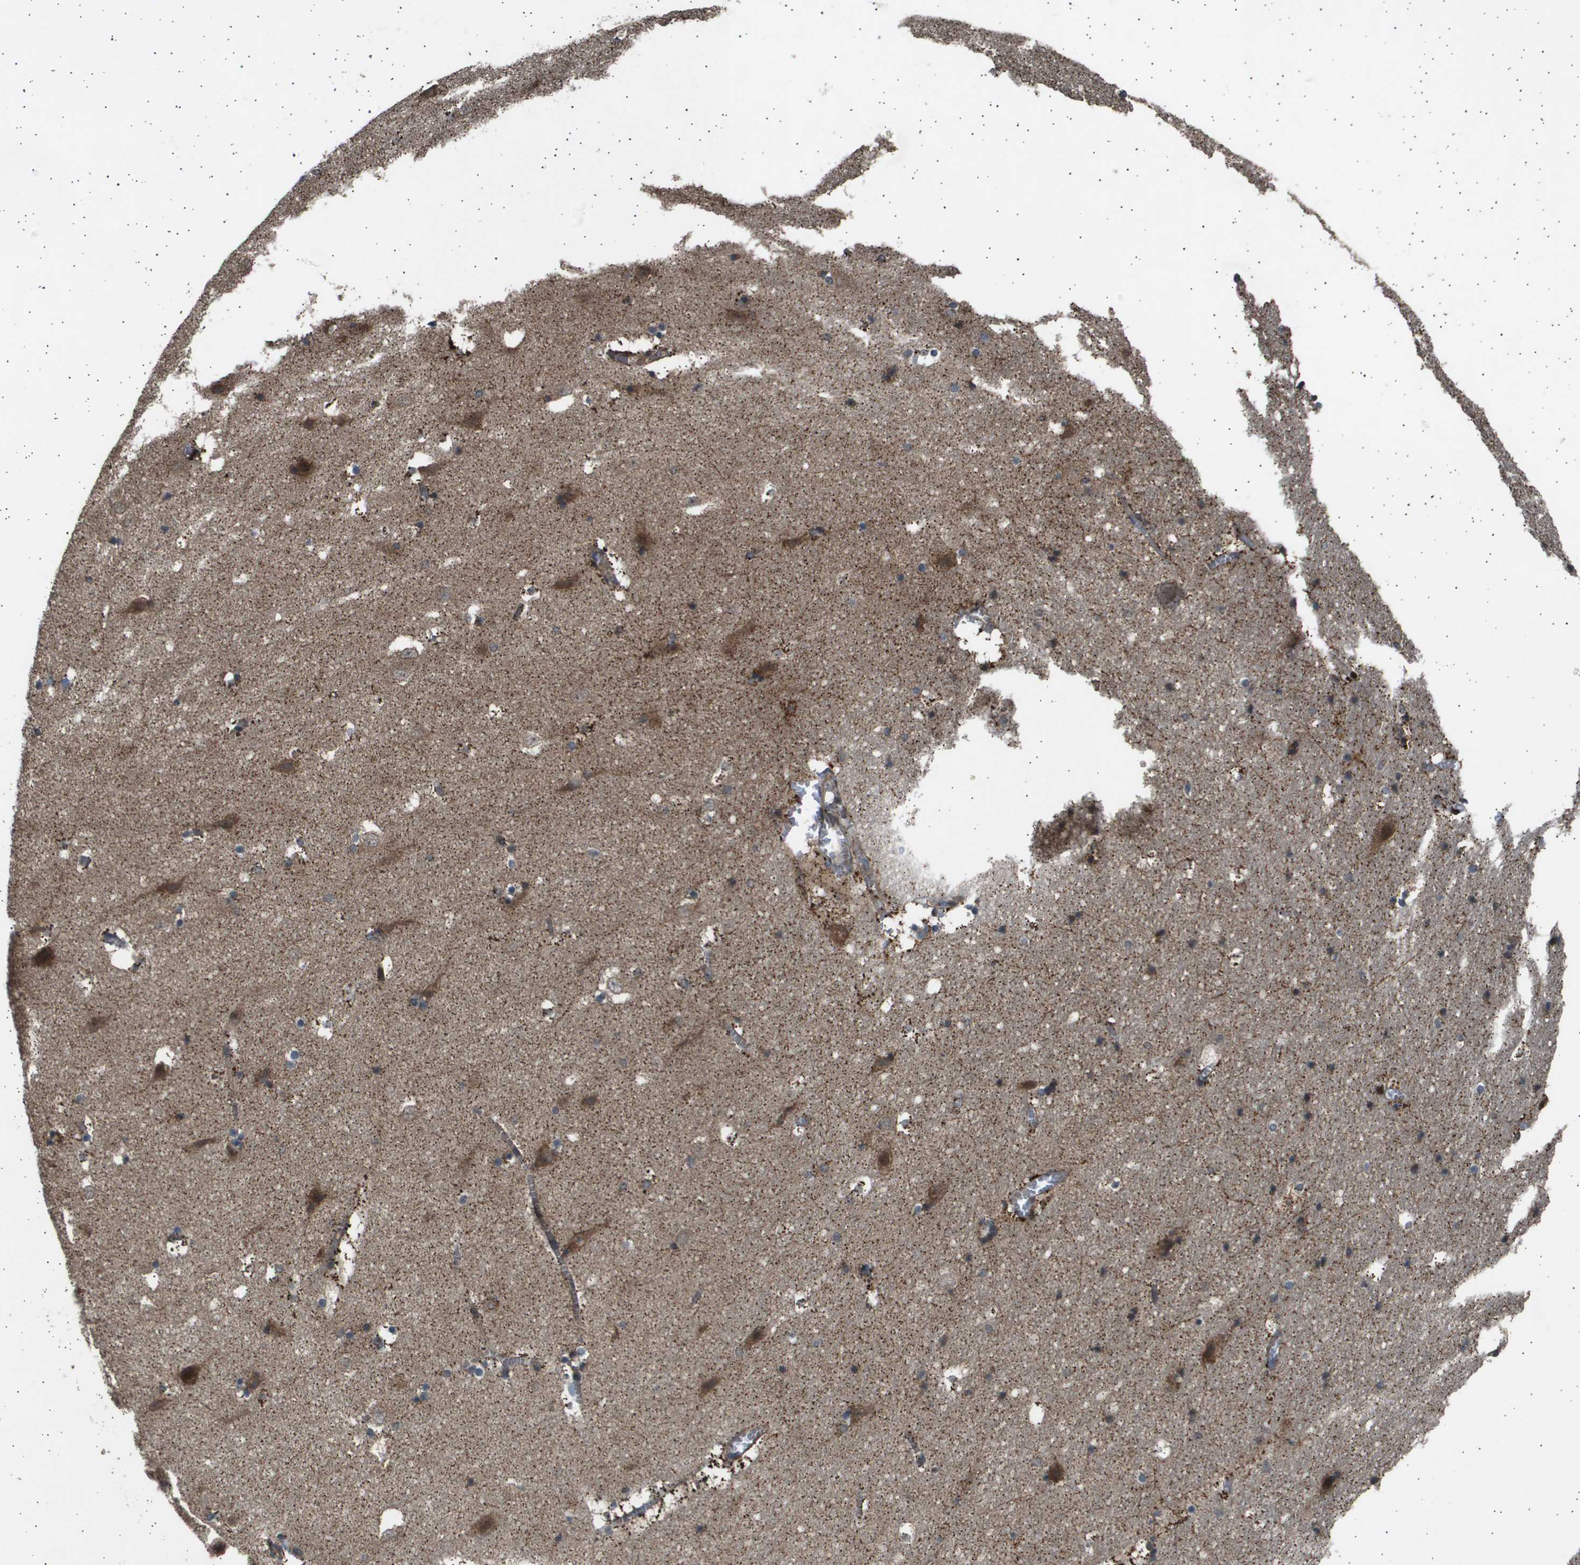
{"staining": {"intensity": "weak", "quantity": "25%-75%", "location": "cytoplasmic/membranous"}, "tissue": "hippocampus", "cell_type": "Glial cells", "image_type": "normal", "snomed": [{"axis": "morphology", "description": "Normal tissue, NOS"}, {"axis": "topography", "description": "Hippocampus"}], "caption": "A histopathology image of hippocampus stained for a protein reveals weak cytoplasmic/membranous brown staining in glial cells. (DAB (3,3'-diaminobenzidine) = brown stain, brightfield microscopy at high magnification).", "gene": "TNRC6A", "patient": {"sex": "male", "age": 45}}